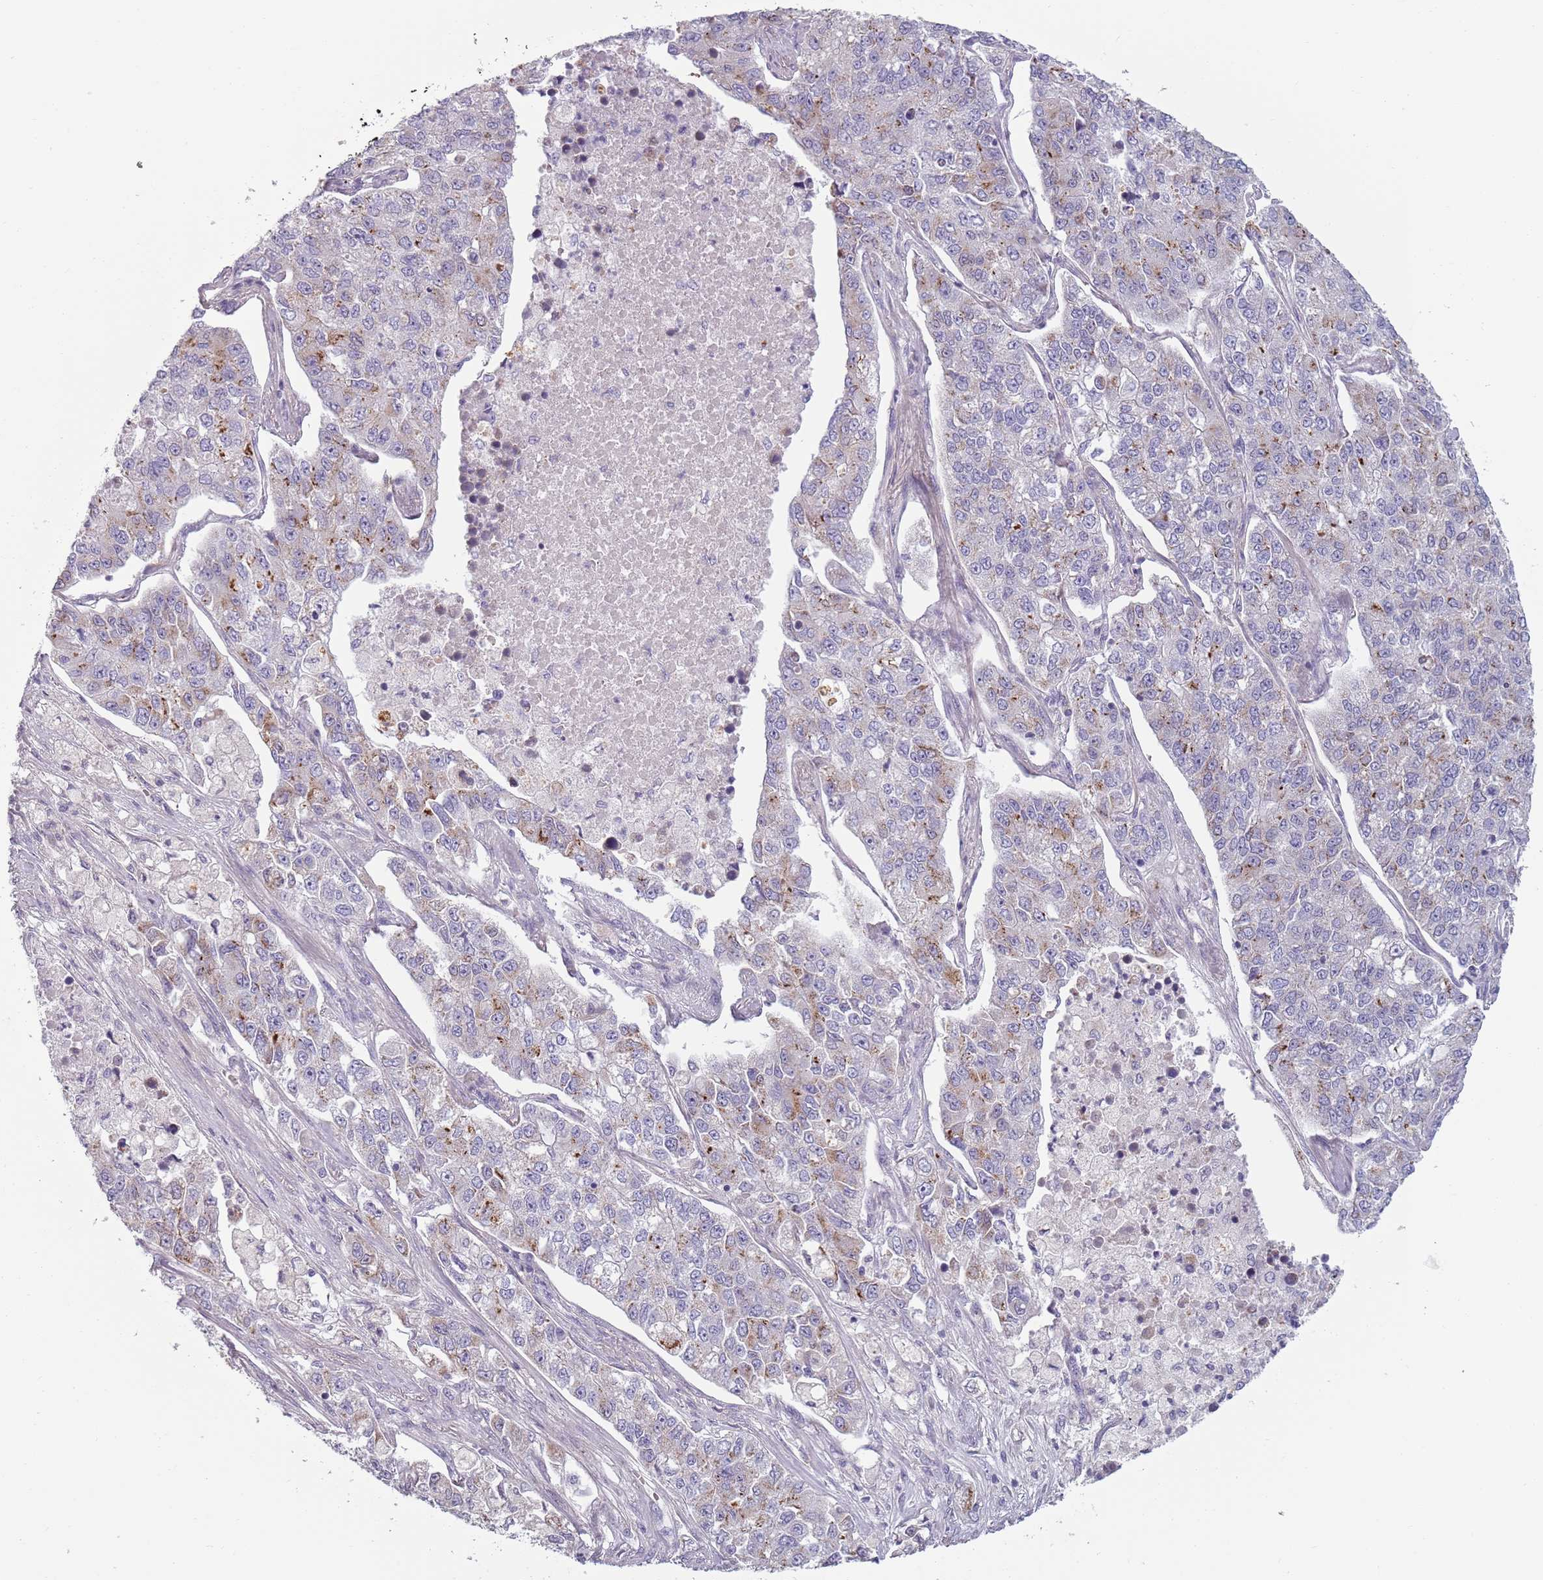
{"staining": {"intensity": "moderate", "quantity": "<25%", "location": "cytoplasmic/membranous"}, "tissue": "lung cancer", "cell_type": "Tumor cells", "image_type": "cancer", "snomed": [{"axis": "morphology", "description": "Adenocarcinoma, NOS"}, {"axis": "topography", "description": "Lung"}], "caption": "High-magnification brightfield microscopy of lung adenocarcinoma stained with DAB (3,3'-diaminobenzidine) (brown) and counterstained with hematoxylin (blue). tumor cells exhibit moderate cytoplasmic/membranous staining is appreciated in about<25% of cells.", "gene": "MEGF8", "patient": {"sex": "male", "age": 49}}